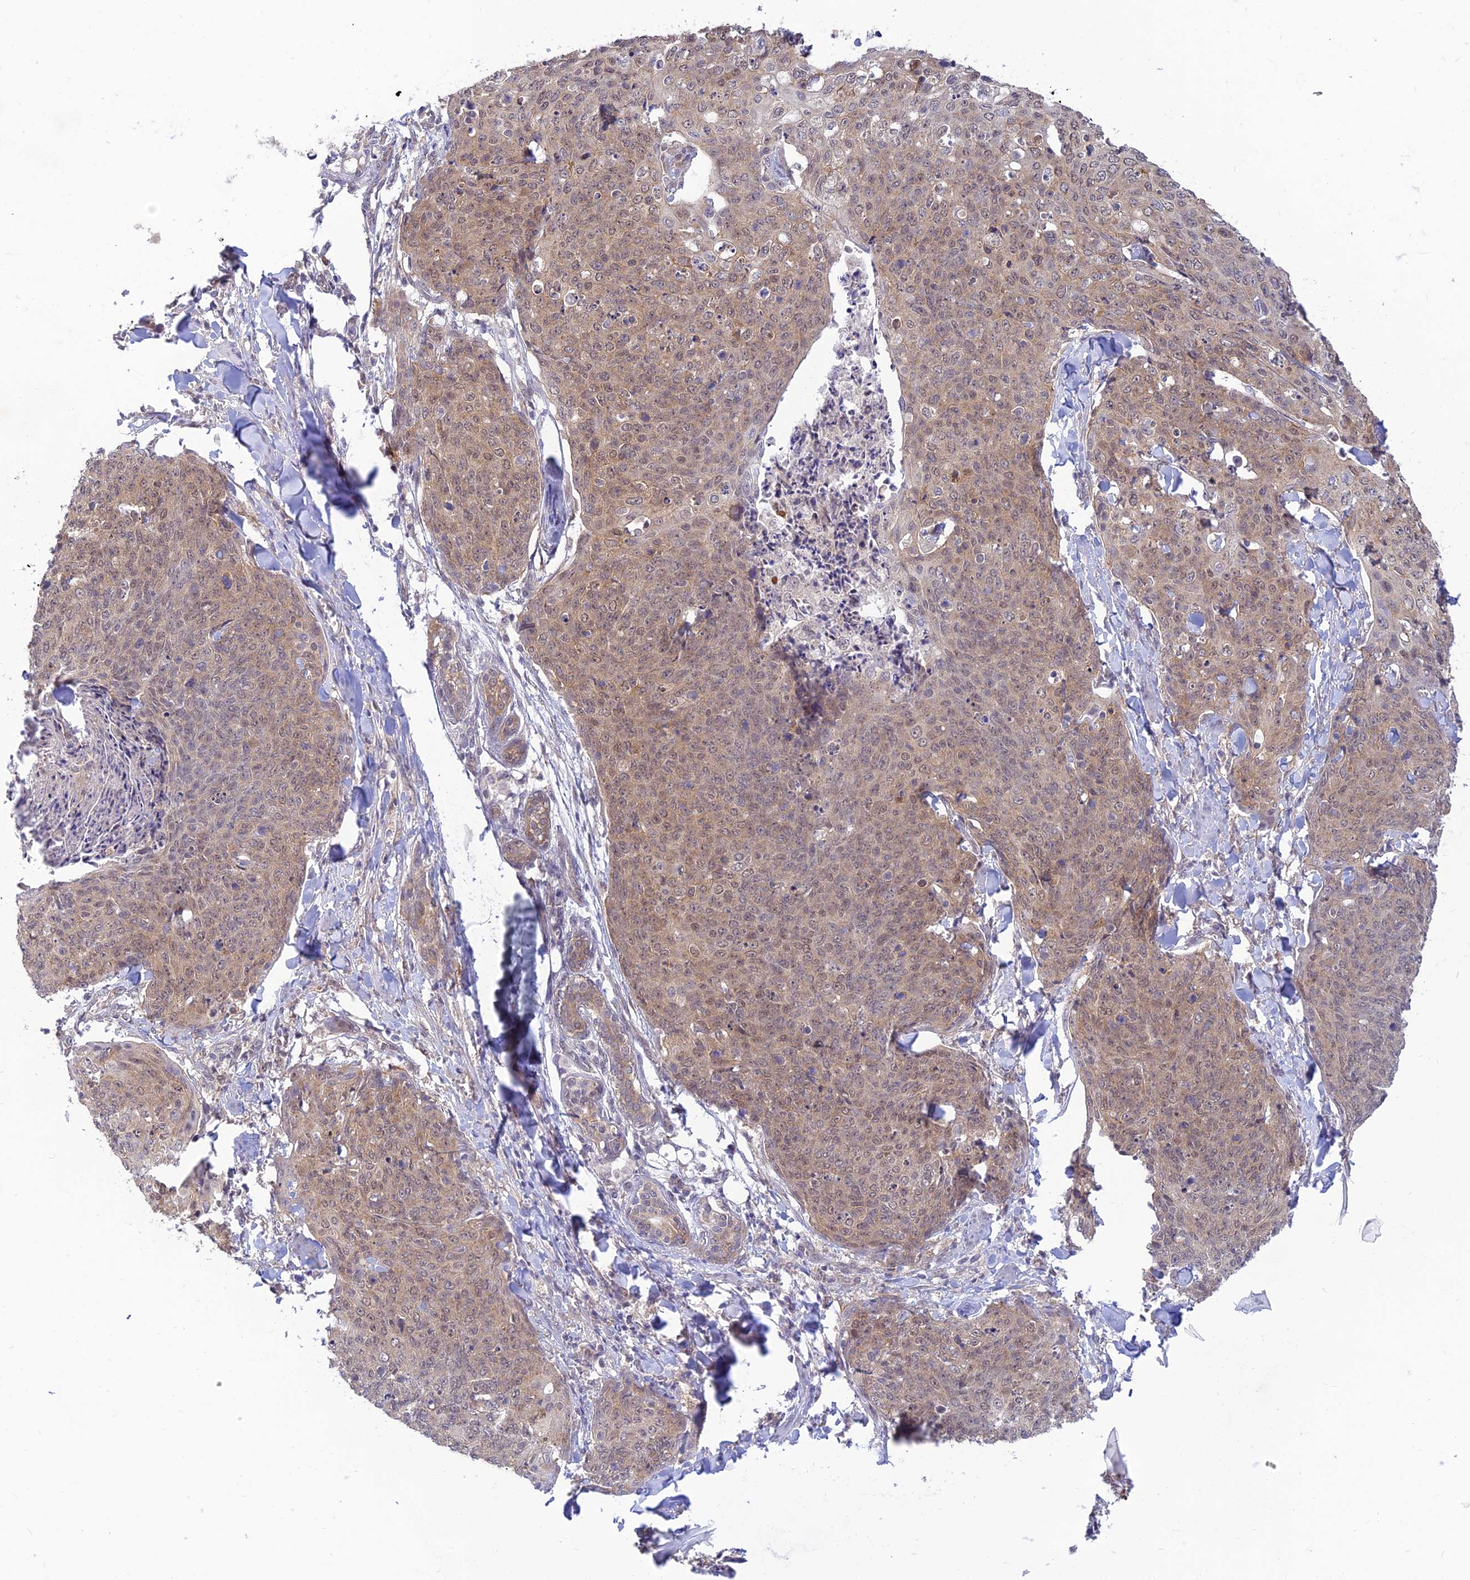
{"staining": {"intensity": "weak", "quantity": ">75%", "location": "cytoplasmic/membranous,nuclear"}, "tissue": "skin cancer", "cell_type": "Tumor cells", "image_type": "cancer", "snomed": [{"axis": "morphology", "description": "Squamous cell carcinoma, NOS"}, {"axis": "topography", "description": "Skin"}, {"axis": "topography", "description": "Vulva"}], "caption": "Squamous cell carcinoma (skin) stained with a brown dye shows weak cytoplasmic/membranous and nuclear positive positivity in approximately >75% of tumor cells.", "gene": "SKIC8", "patient": {"sex": "female", "age": 85}}